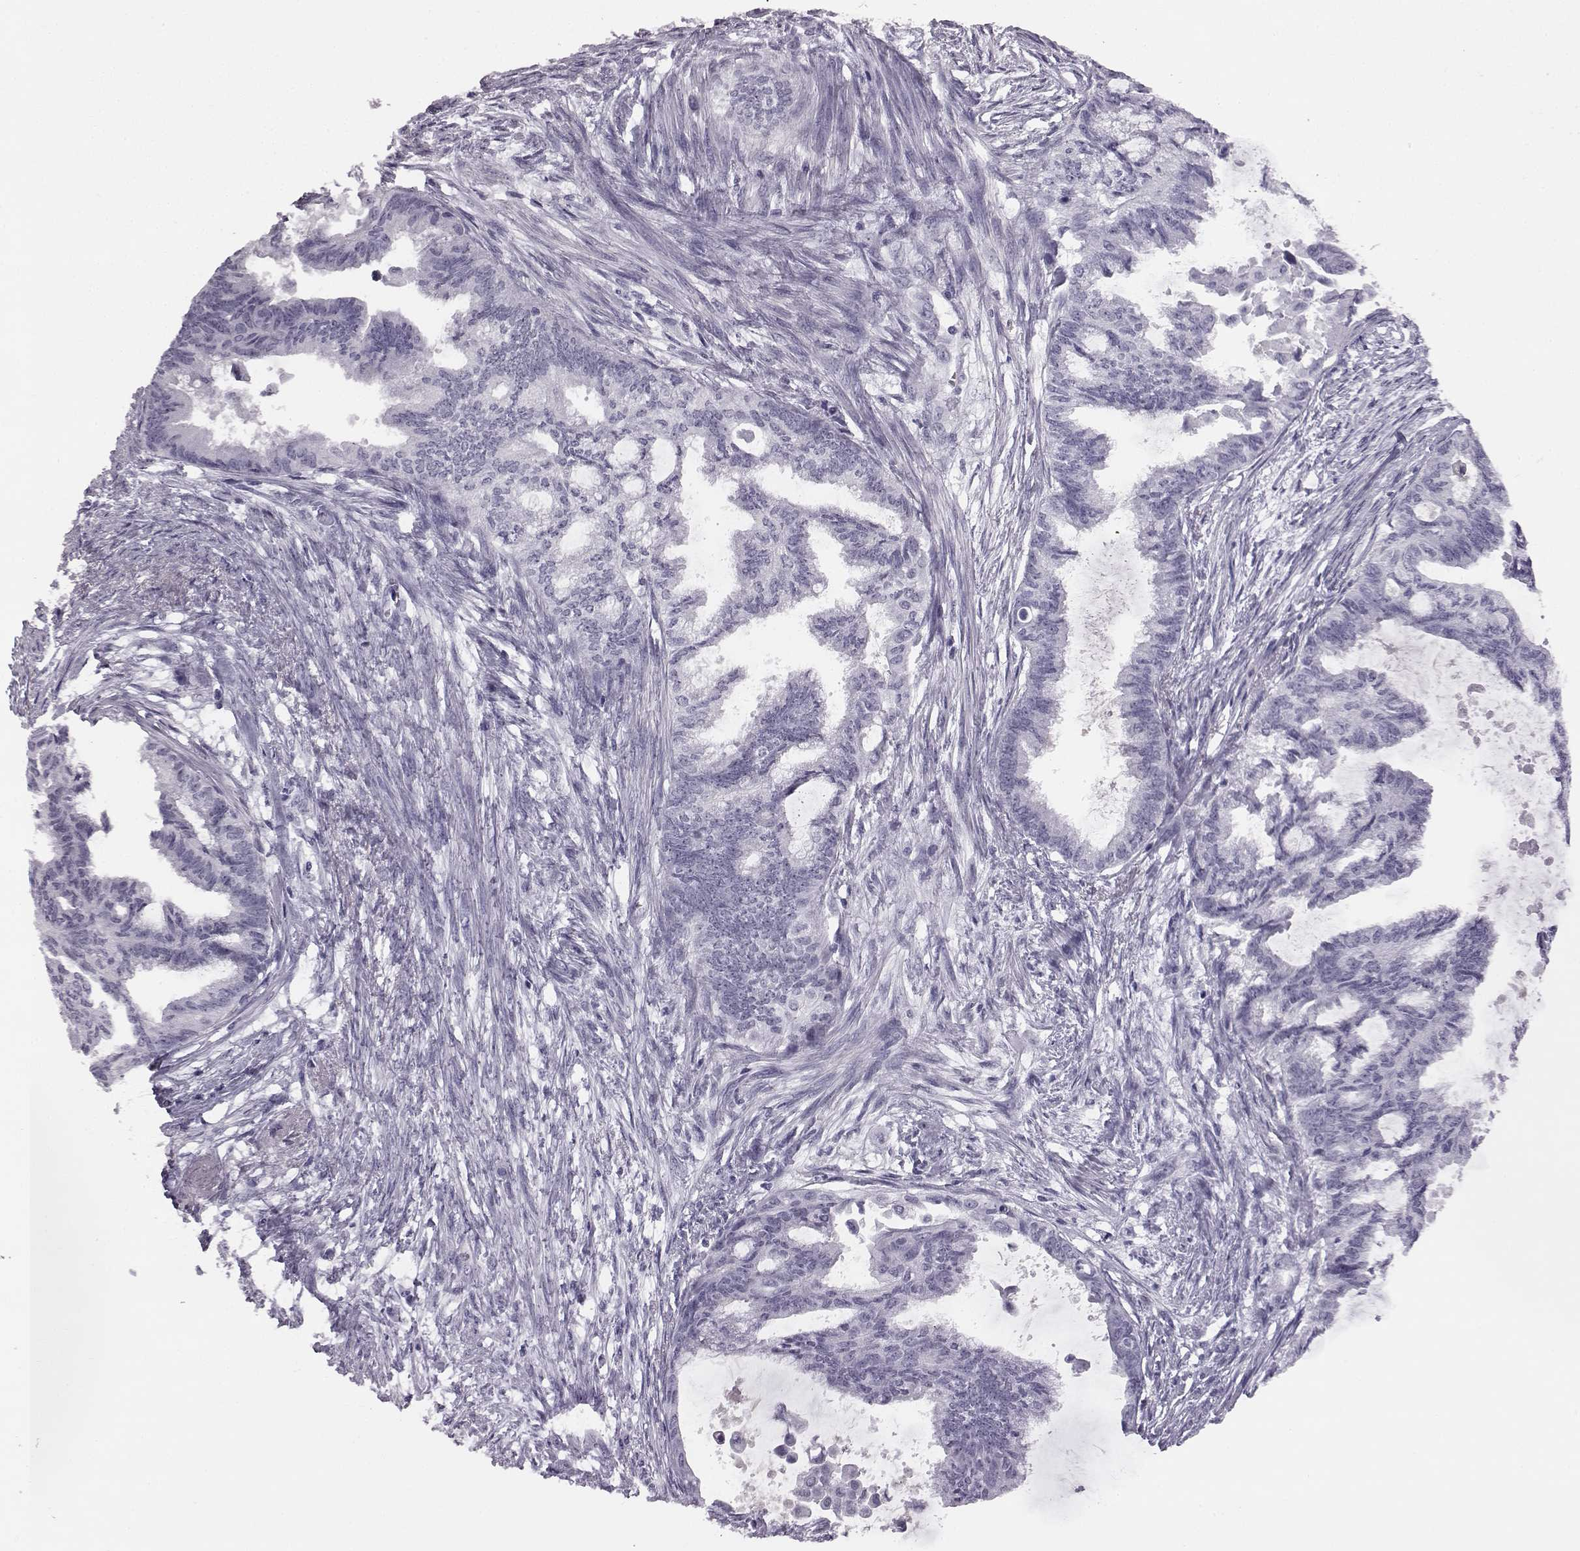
{"staining": {"intensity": "negative", "quantity": "none", "location": "none"}, "tissue": "endometrial cancer", "cell_type": "Tumor cells", "image_type": "cancer", "snomed": [{"axis": "morphology", "description": "Adenocarcinoma, NOS"}, {"axis": "topography", "description": "Endometrium"}], "caption": "IHC photomicrograph of human endometrial cancer (adenocarcinoma) stained for a protein (brown), which shows no staining in tumor cells.", "gene": "ADGRG2", "patient": {"sex": "female", "age": 86}}